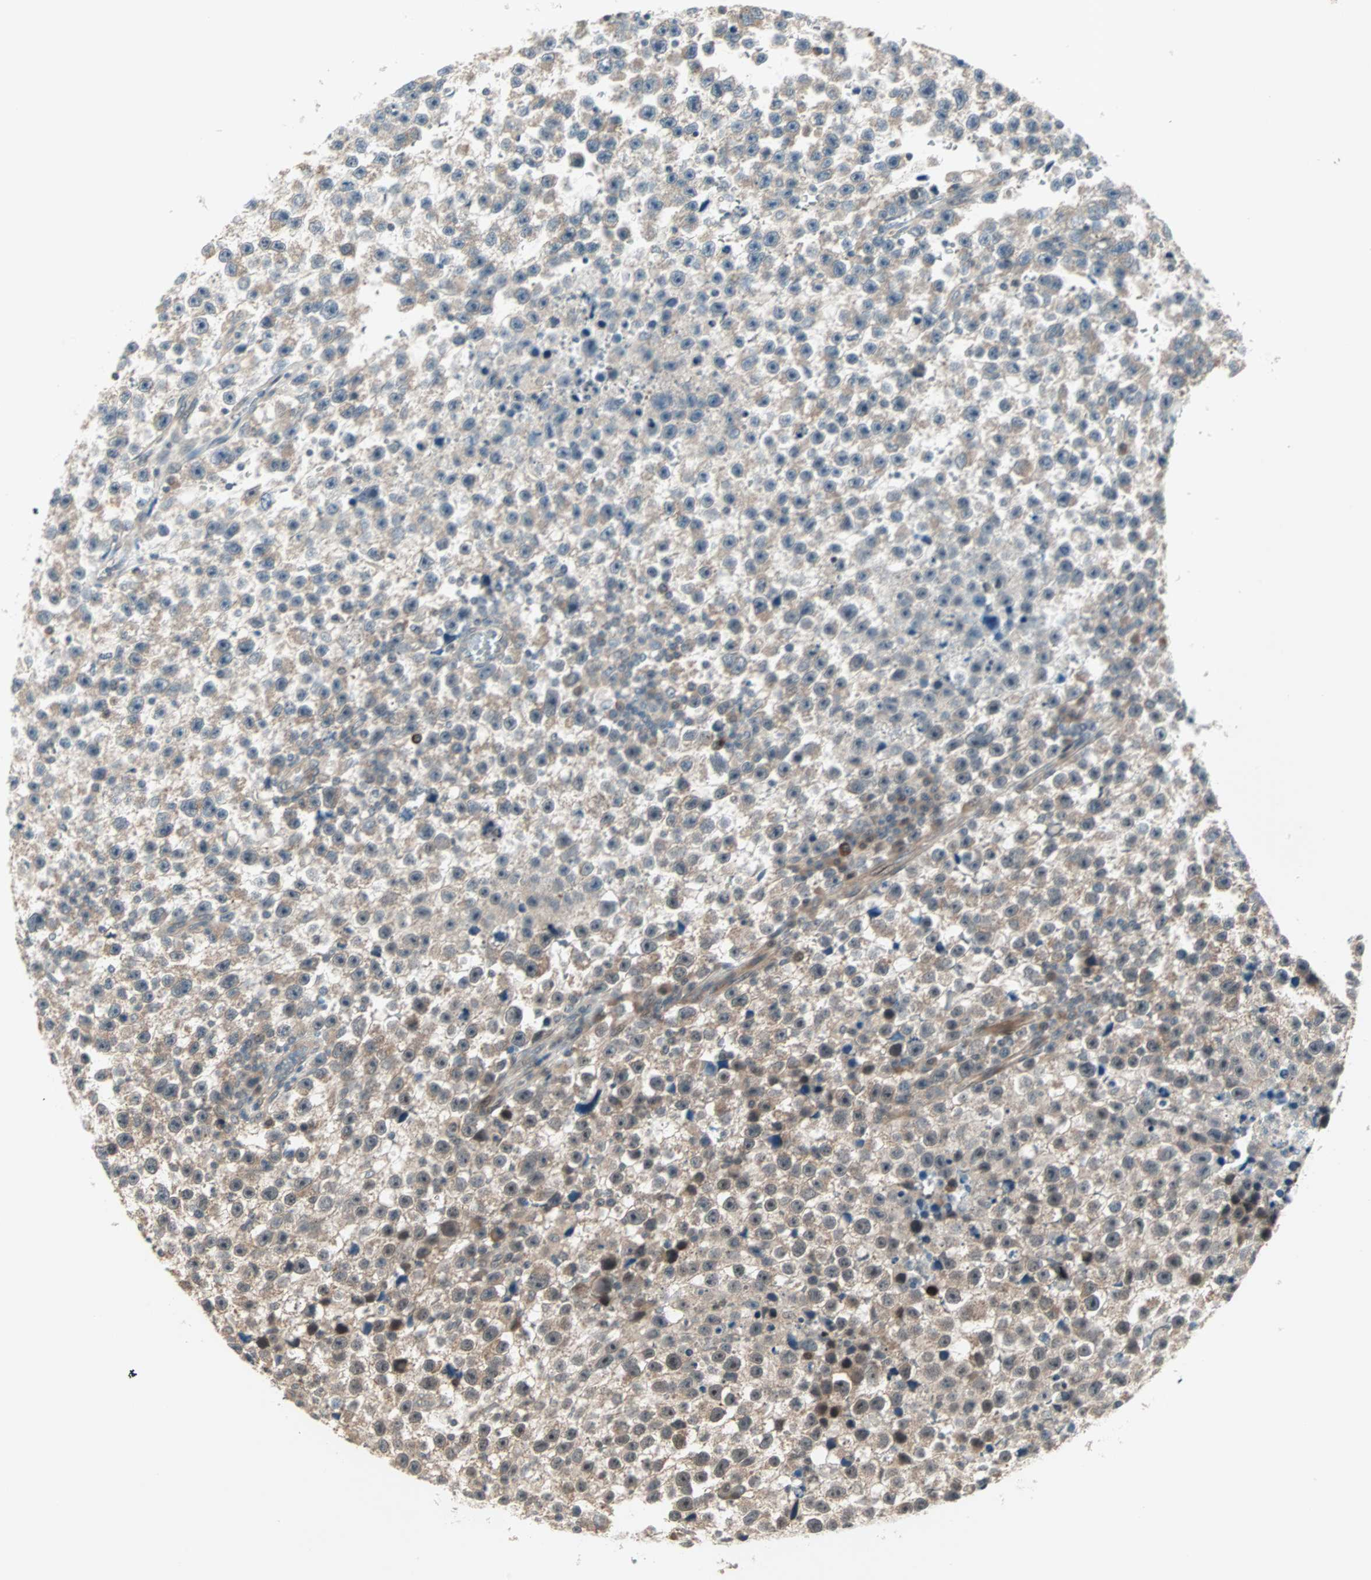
{"staining": {"intensity": "weak", "quantity": ">75%", "location": "cytoplasmic/membranous"}, "tissue": "testis cancer", "cell_type": "Tumor cells", "image_type": "cancer", "snomed": [{"axis": "morphology", "description": "Seminoma, NOS"}, {"axis": "topography", "description": "Testis"}], "caption": "Brown immunohistochemical staining in human testis cancer (seminoma) shows weak cytoplasmic/membranous positivity in about >75% of tumor cells.", "gene": "PGBD1", "patient": {"sex": "male", "age": 33}}